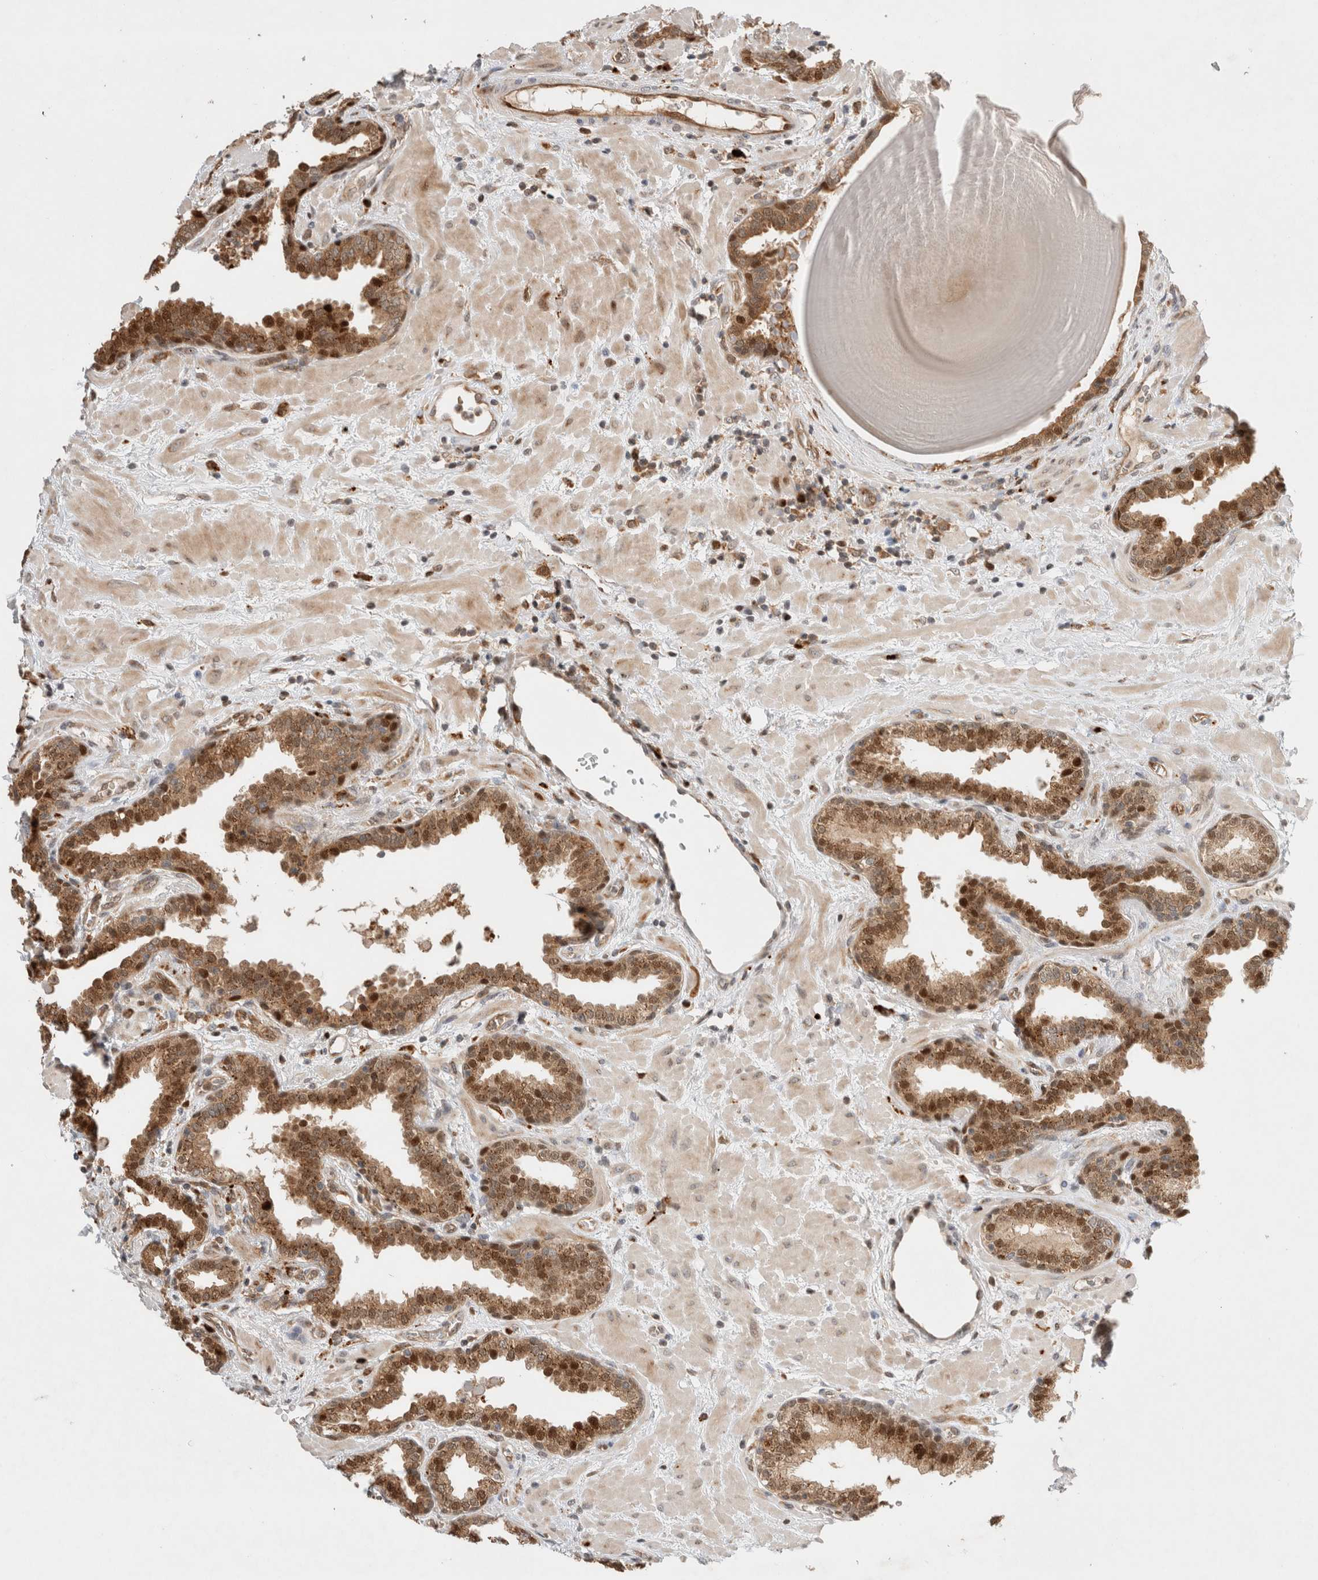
{"staining": {"intensity": "moderate", "quantity": ">75%", "location": "cytoplasmic/membranous,nuclear"}, "tissue": "prostate", "cell_type": "Glandular cells", "image_type": "normal", "snomed": [{"axis": "morphology", "description": "Normal tissue, NOS"}, {"axis": "topography", "description": "Prostate"}], "caption": "Brown immunohistochemical staining in benign prostate demonstrates moderate cytoplasmic/membranous,nuclear positivity in approximately >75% of glandular cells.", "gene": "OTUD6B", "patient": {"sex": "male", "age": 51}}